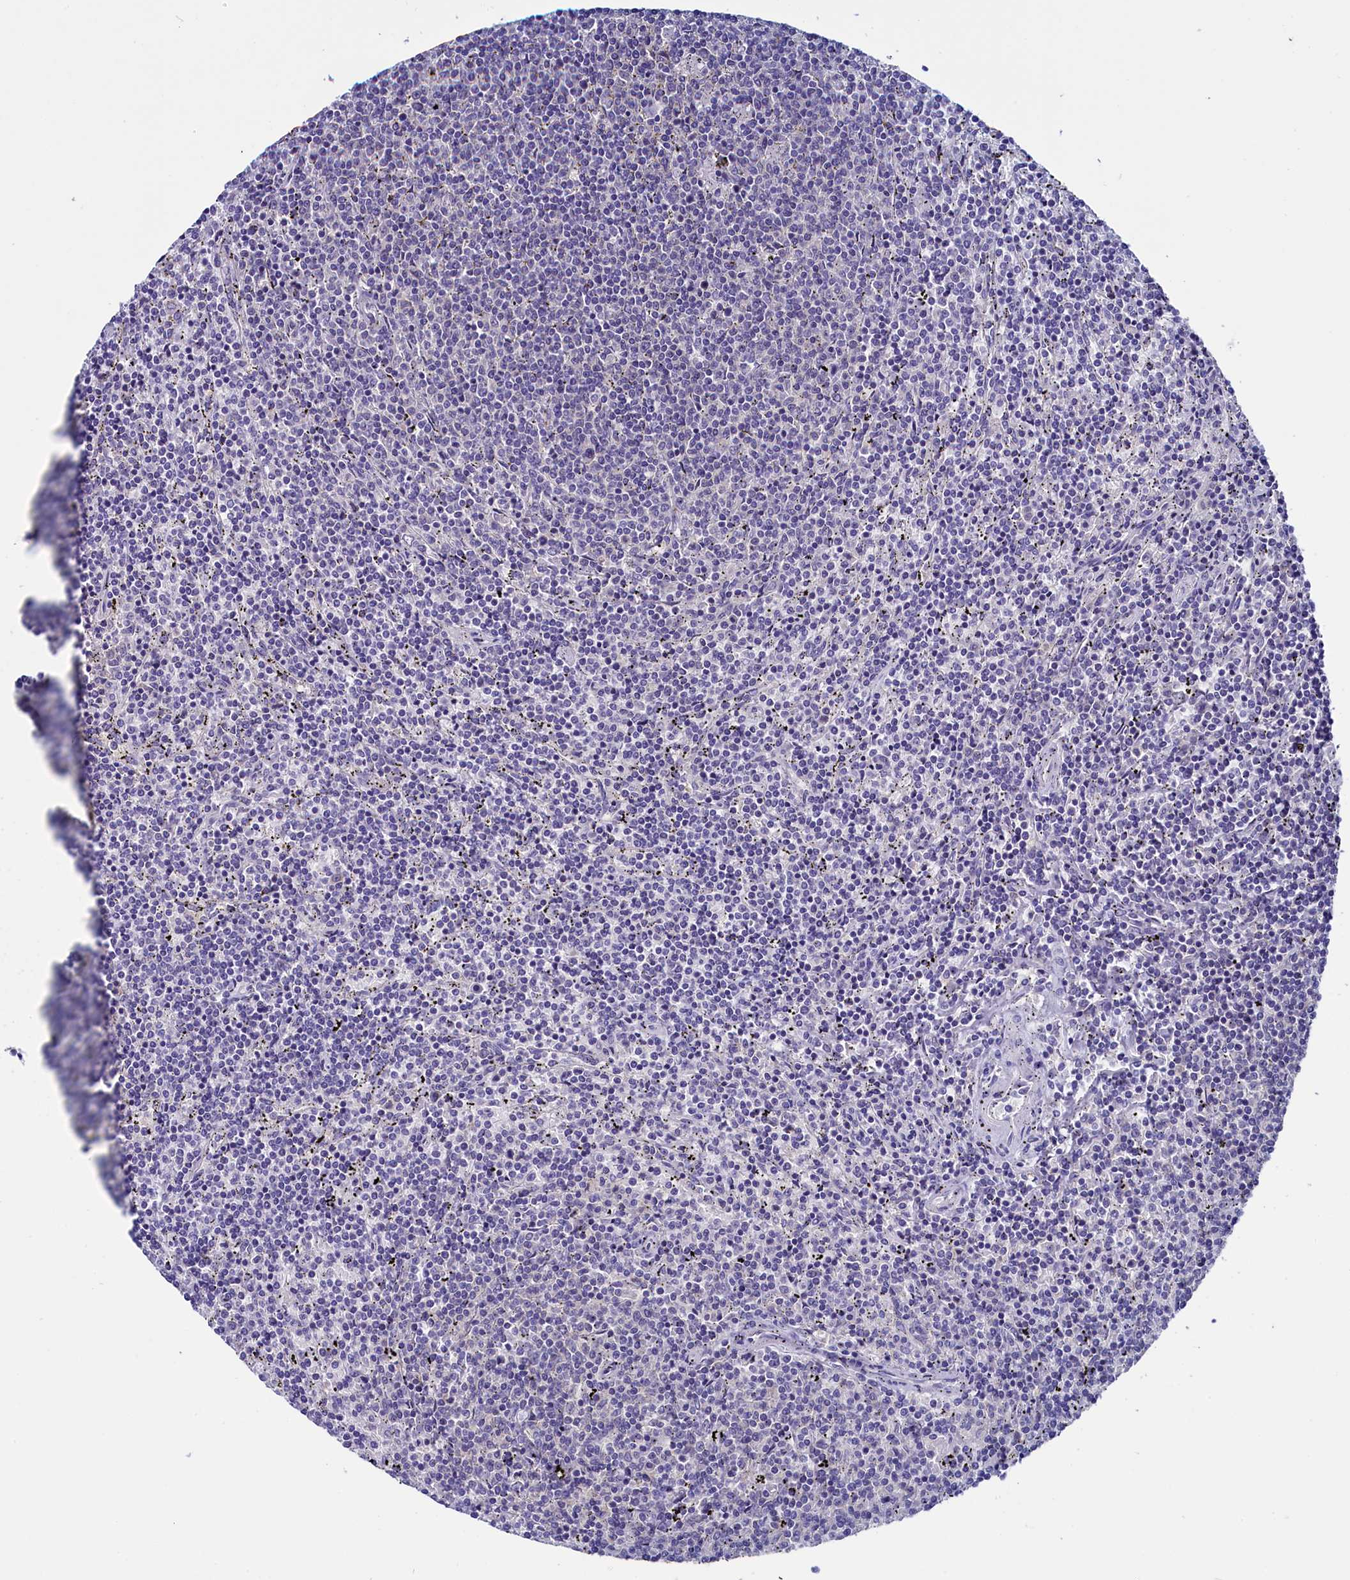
{"staining": {"intensity": "negative", "quantity": "none", "location": "none"}, "tissue": "lymphoma", "cell_type": "Tumor cells", "image_type": "cancer", "snomed": [{"axis": "morphology", "description": "Malignant lymphoma, non-Hodgkin's type, Low grade"}, {"axis": "topography", "description": "Spleen"}], "caption": "High power microscopy photomicrograph of an immunohistochemistry micrograph of malignant lymphoma, non-Hodgkin's type (low-grade), revealing no significant staining in tumor cells.", "gene": "CIAPIN1", "patient": {"sex": "female", "age": 50}}